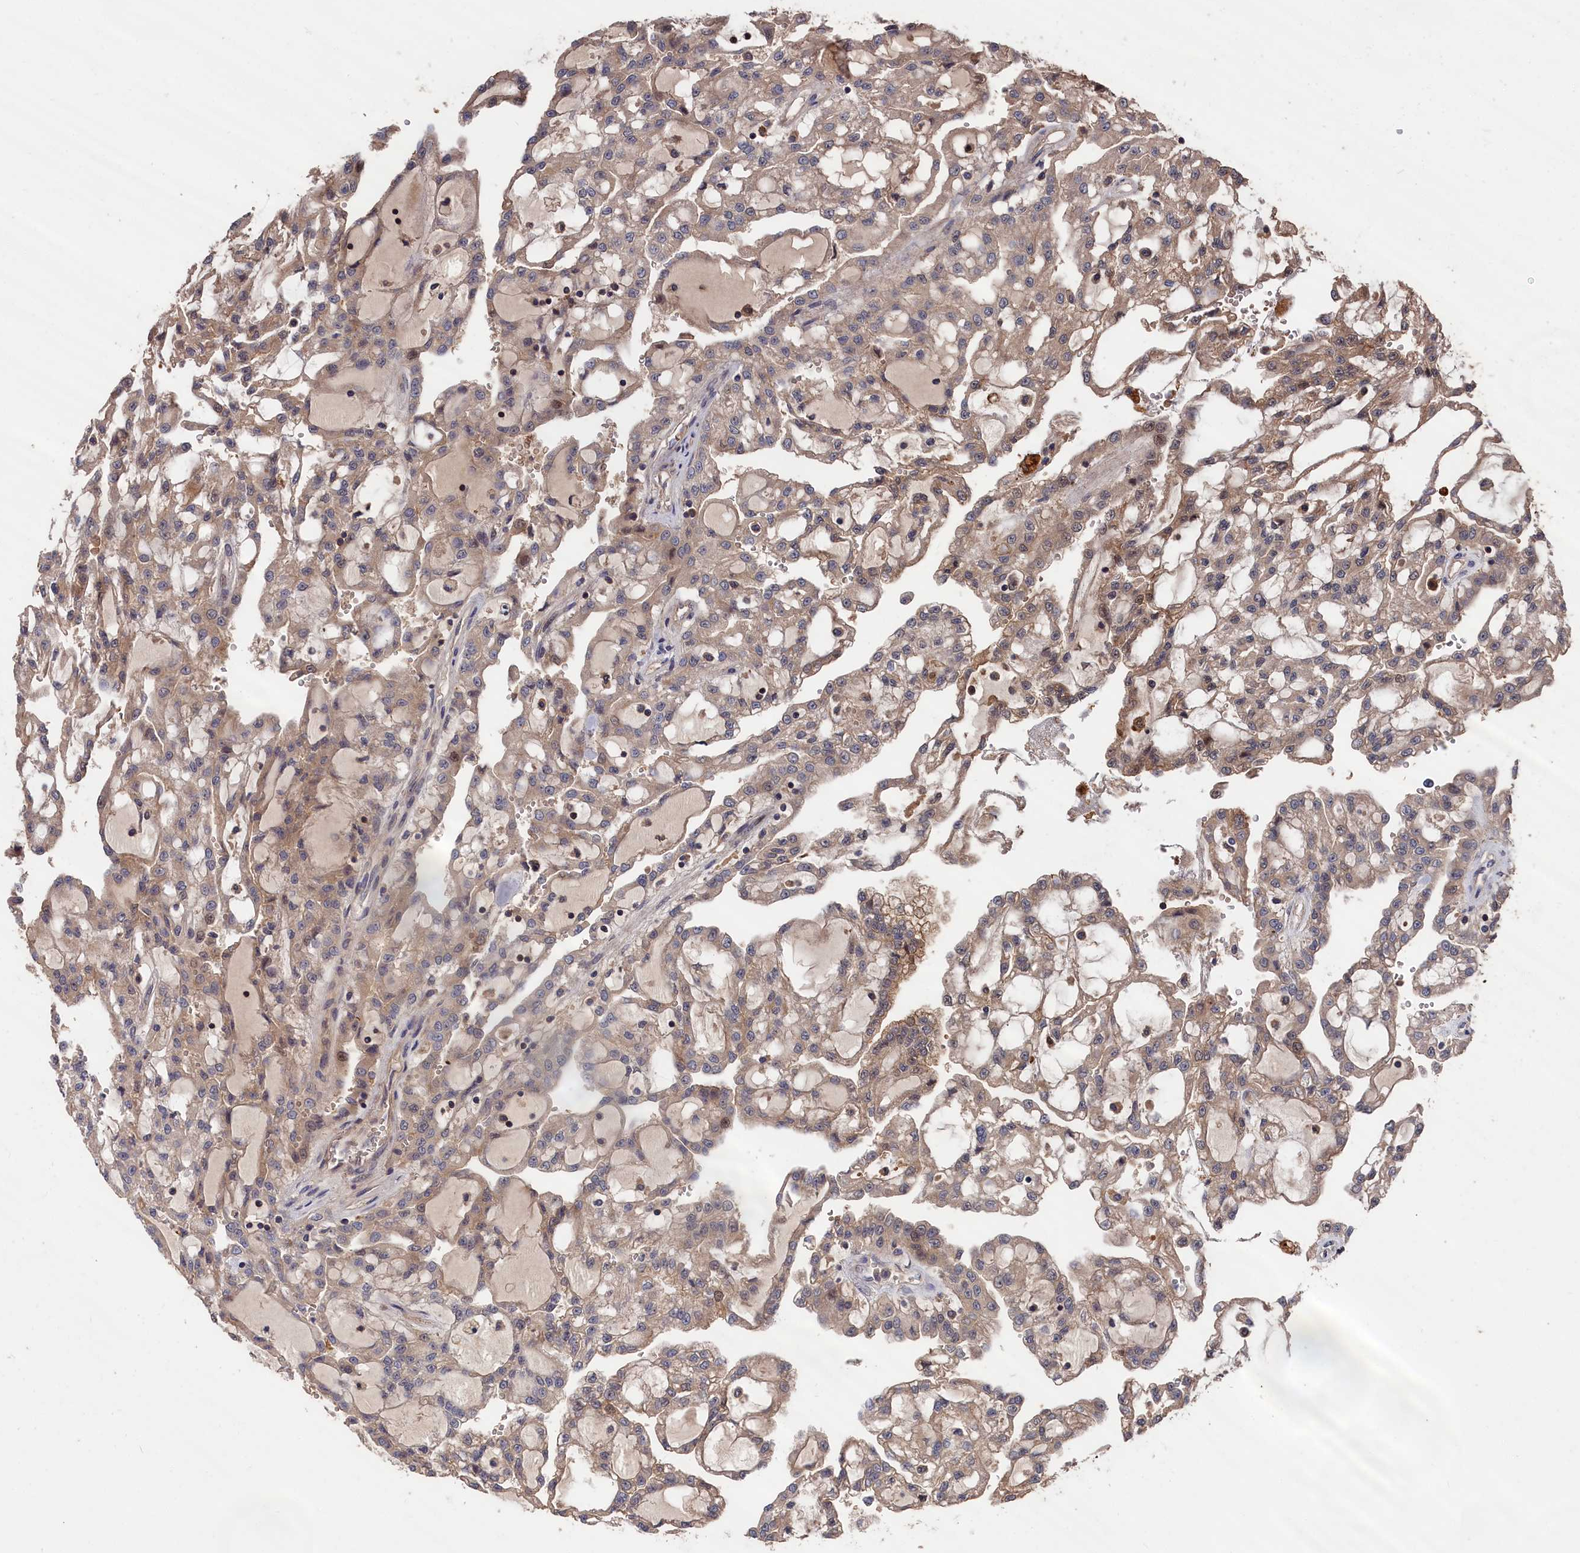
{"staining": {"intensity": "weak", "quantity": "25%-75%", "location": "cytoplasmic/membranous,nuclear"}, "tissue": "renal cancer", "cell_type": "Tumor cells", "image_type": "cancer", "snomed": [{"axis": "morphology", "description": "Adenocarcinoma, NOS"}, {"axis": "topography", "description": "Kidney"}], "caption": "Renal cancer (adenocarcinoma) stained with a protein marker shows weak staining in tumor cells.", "gene": "RMI2", "patient": {"sex": "male", "age": 63}}